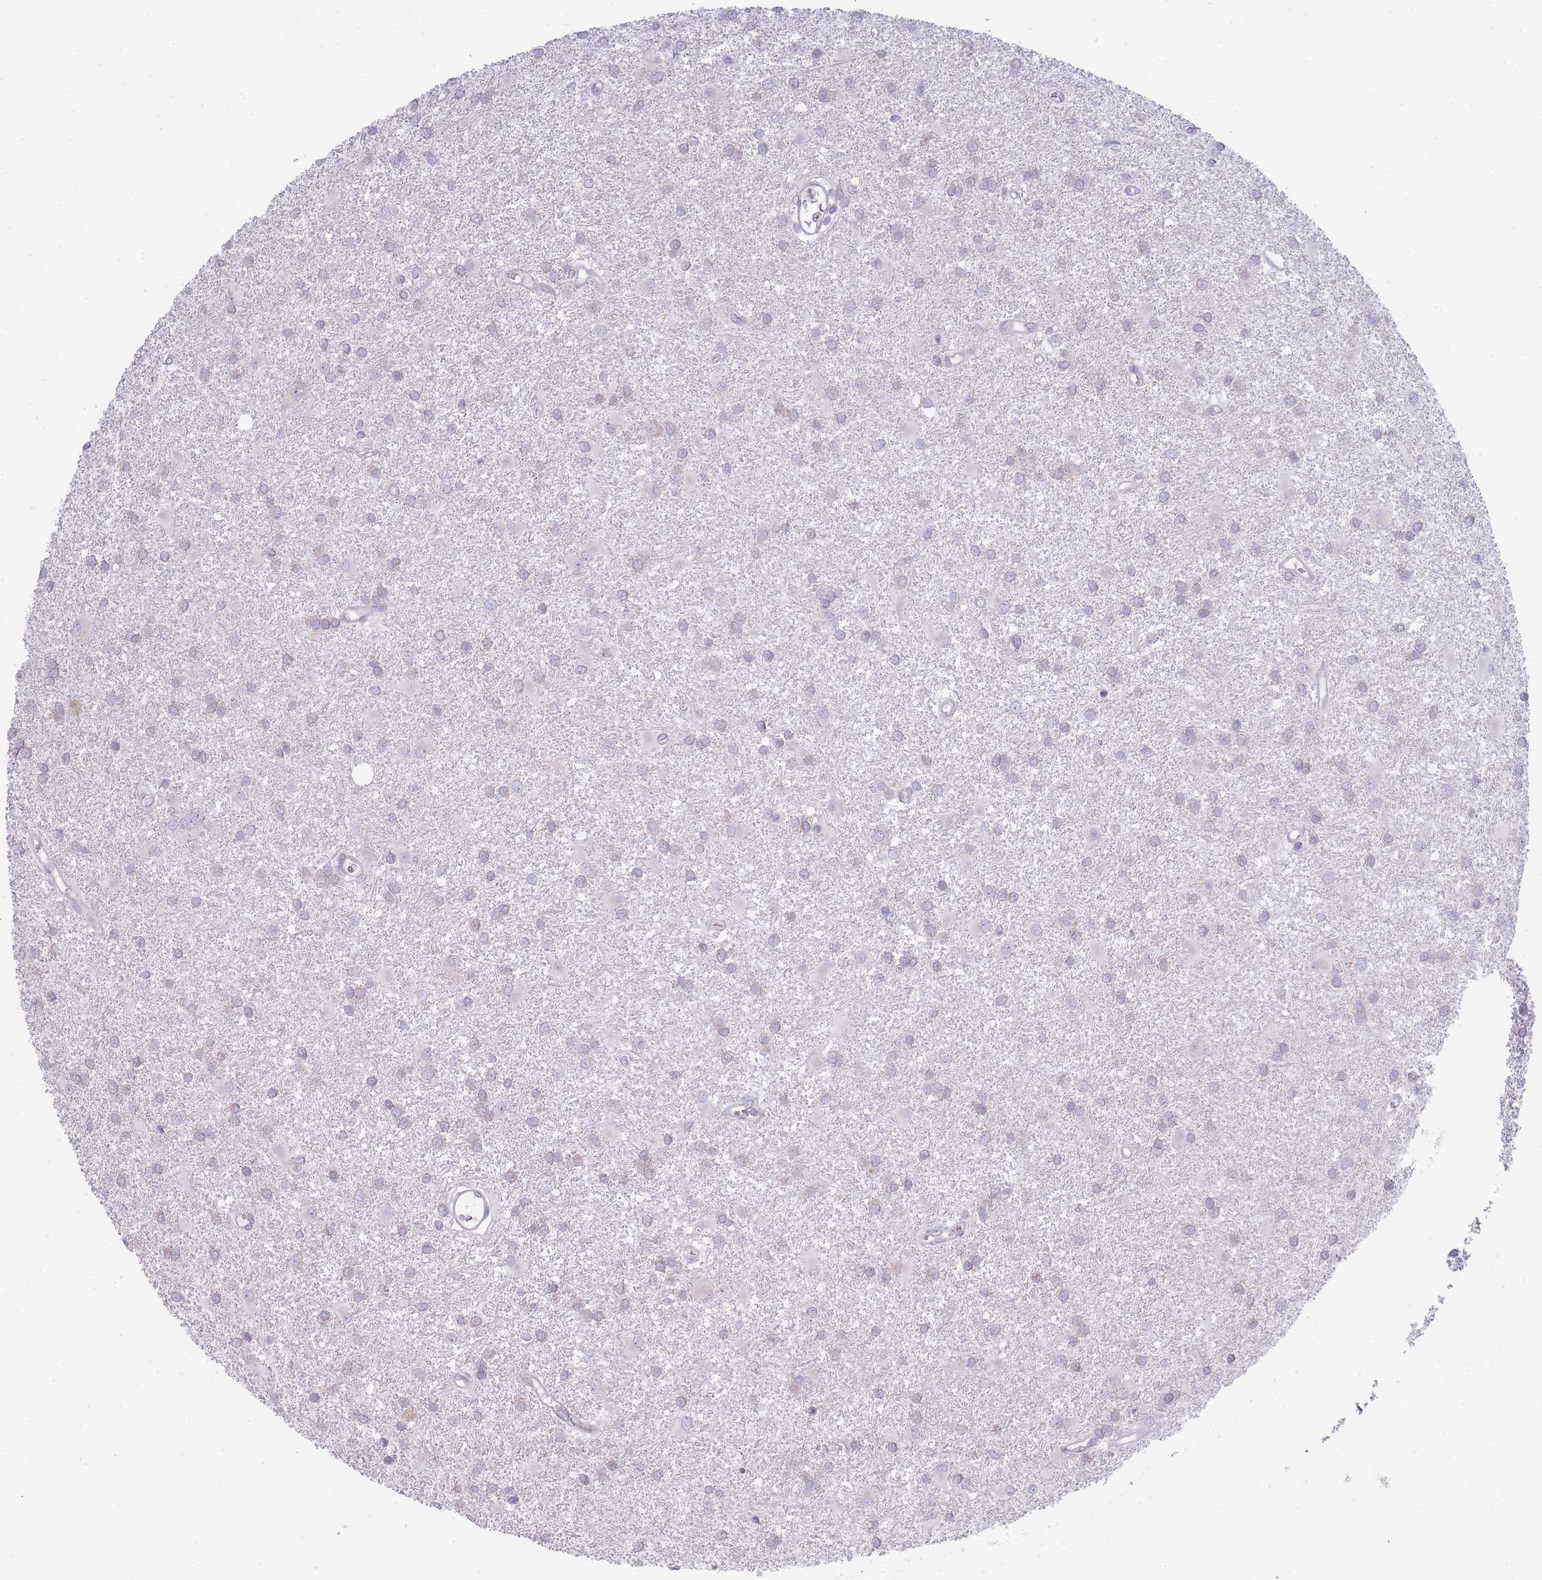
{"staining": {"intensity": "negative", "quantity": "none", "location": "none"}, "tissue": "glioma", "cell_type": "Tumor cells", "image_type": "cancer", "snomed": [{"axis": "morphology", "description": "Glioma, malignant, High grade"}, {"axis": "topography", "description": "Brain"}], "caption": "Immunohistochemistry micrograph of glioma stained for a protein (brown), which exhibits no expression in tumor cells.", "gene": "OR5L2", "patient": {"sex": "female", "age": 50}}